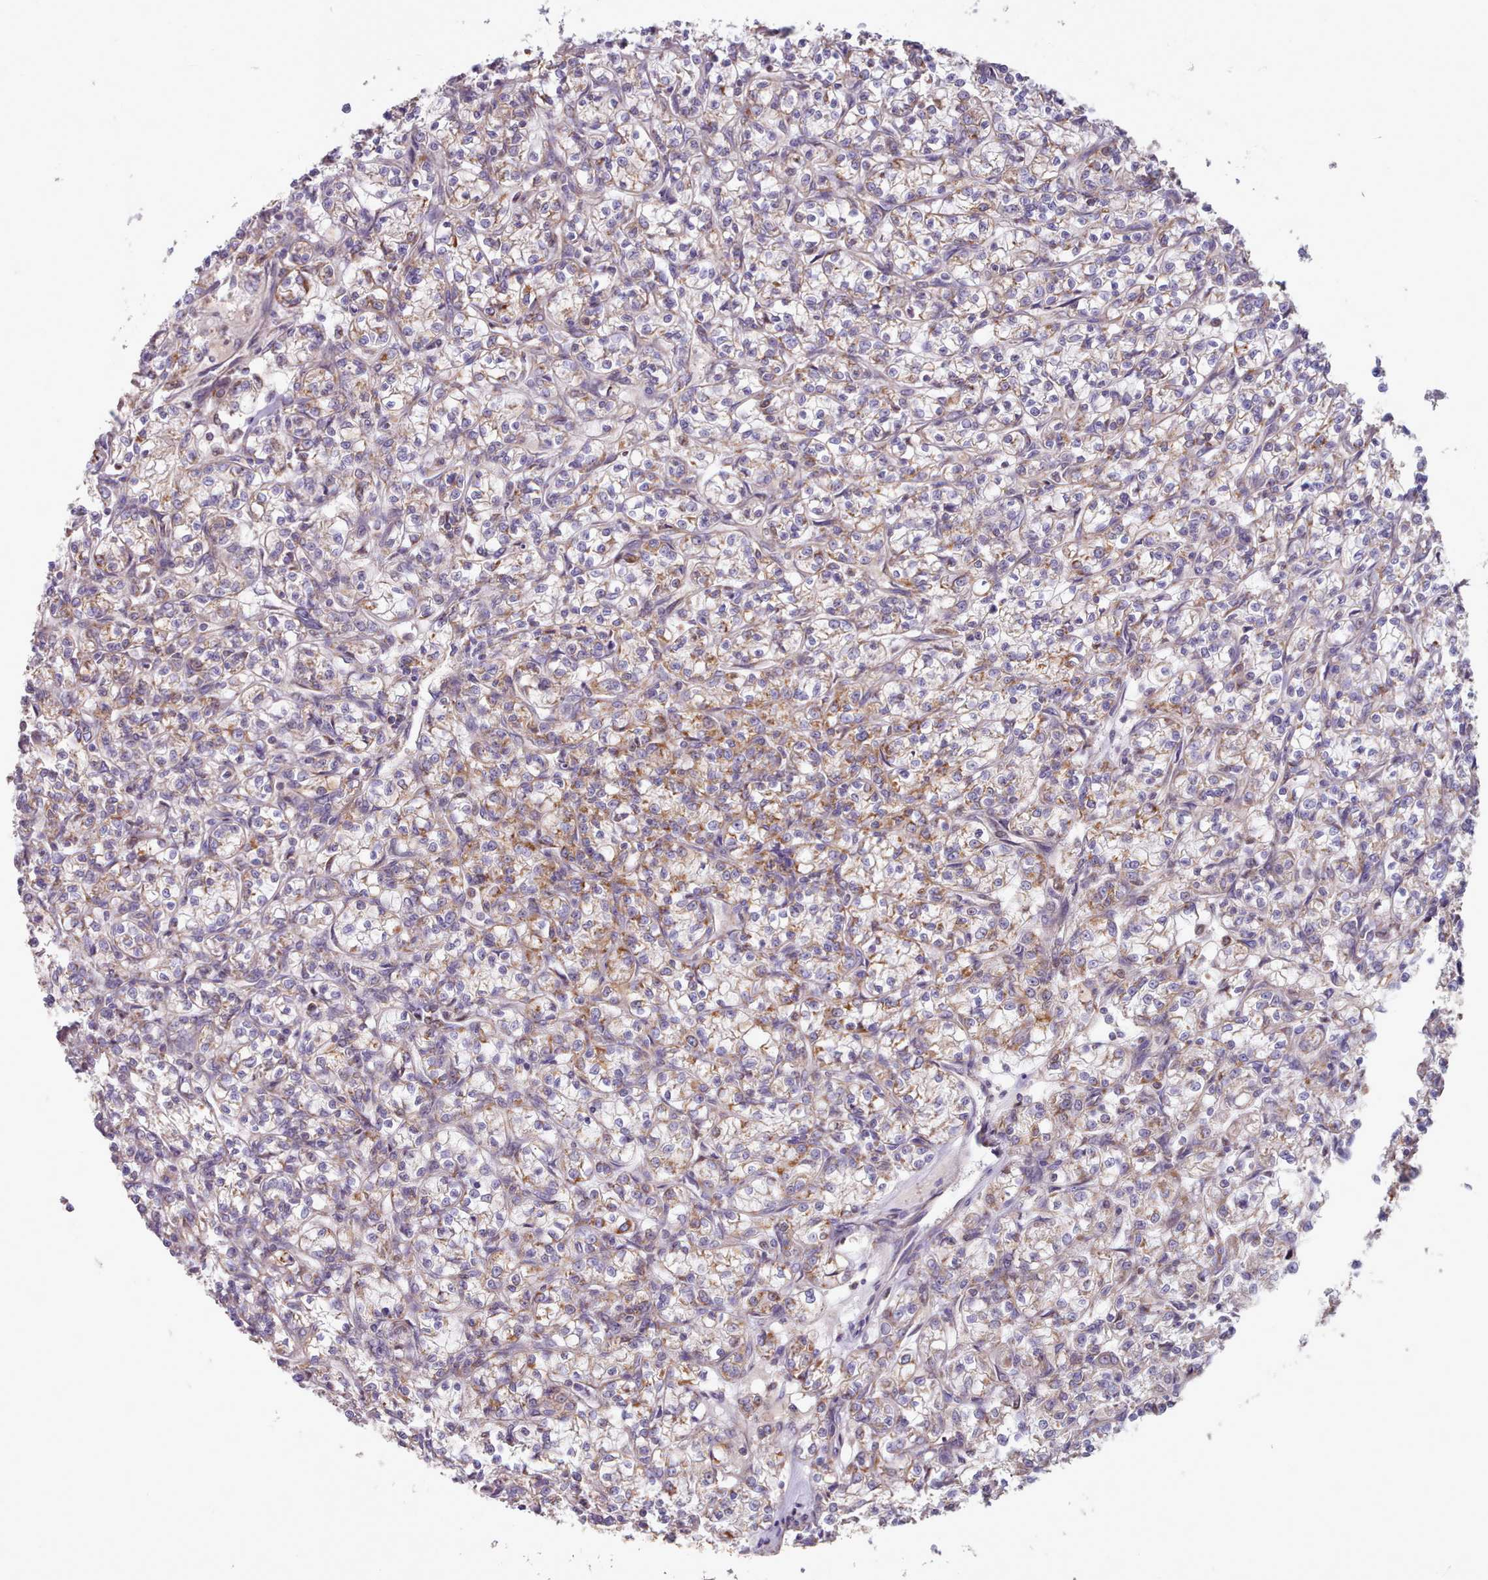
{"staining": {"intensity": "moderate", "quantity": "<25%", "location": "cytoplasmic/membranous"}, "tissue": "renal cancer", "cell_type": "Tumor cells", "image_type": "cancer", "snomed": [{"axis": "morphology", "description": "Adenocarcinoma, NOS"}, {"axis": "topography", "description": "Kidney"}], "caption": "Renal adenocarcinoma stained with DAB immunohistochemistry (IHC) demonstrates low levels of moderate cytoplasmic/membranous expression in approximately <25% of tumor cells. (DAB (3,3'-diaminobenzidine) = brown stain, brightfield microscopy at high magnification).", "gene": "HSDL2", "patient": {"sex": "female", "age": 59}}